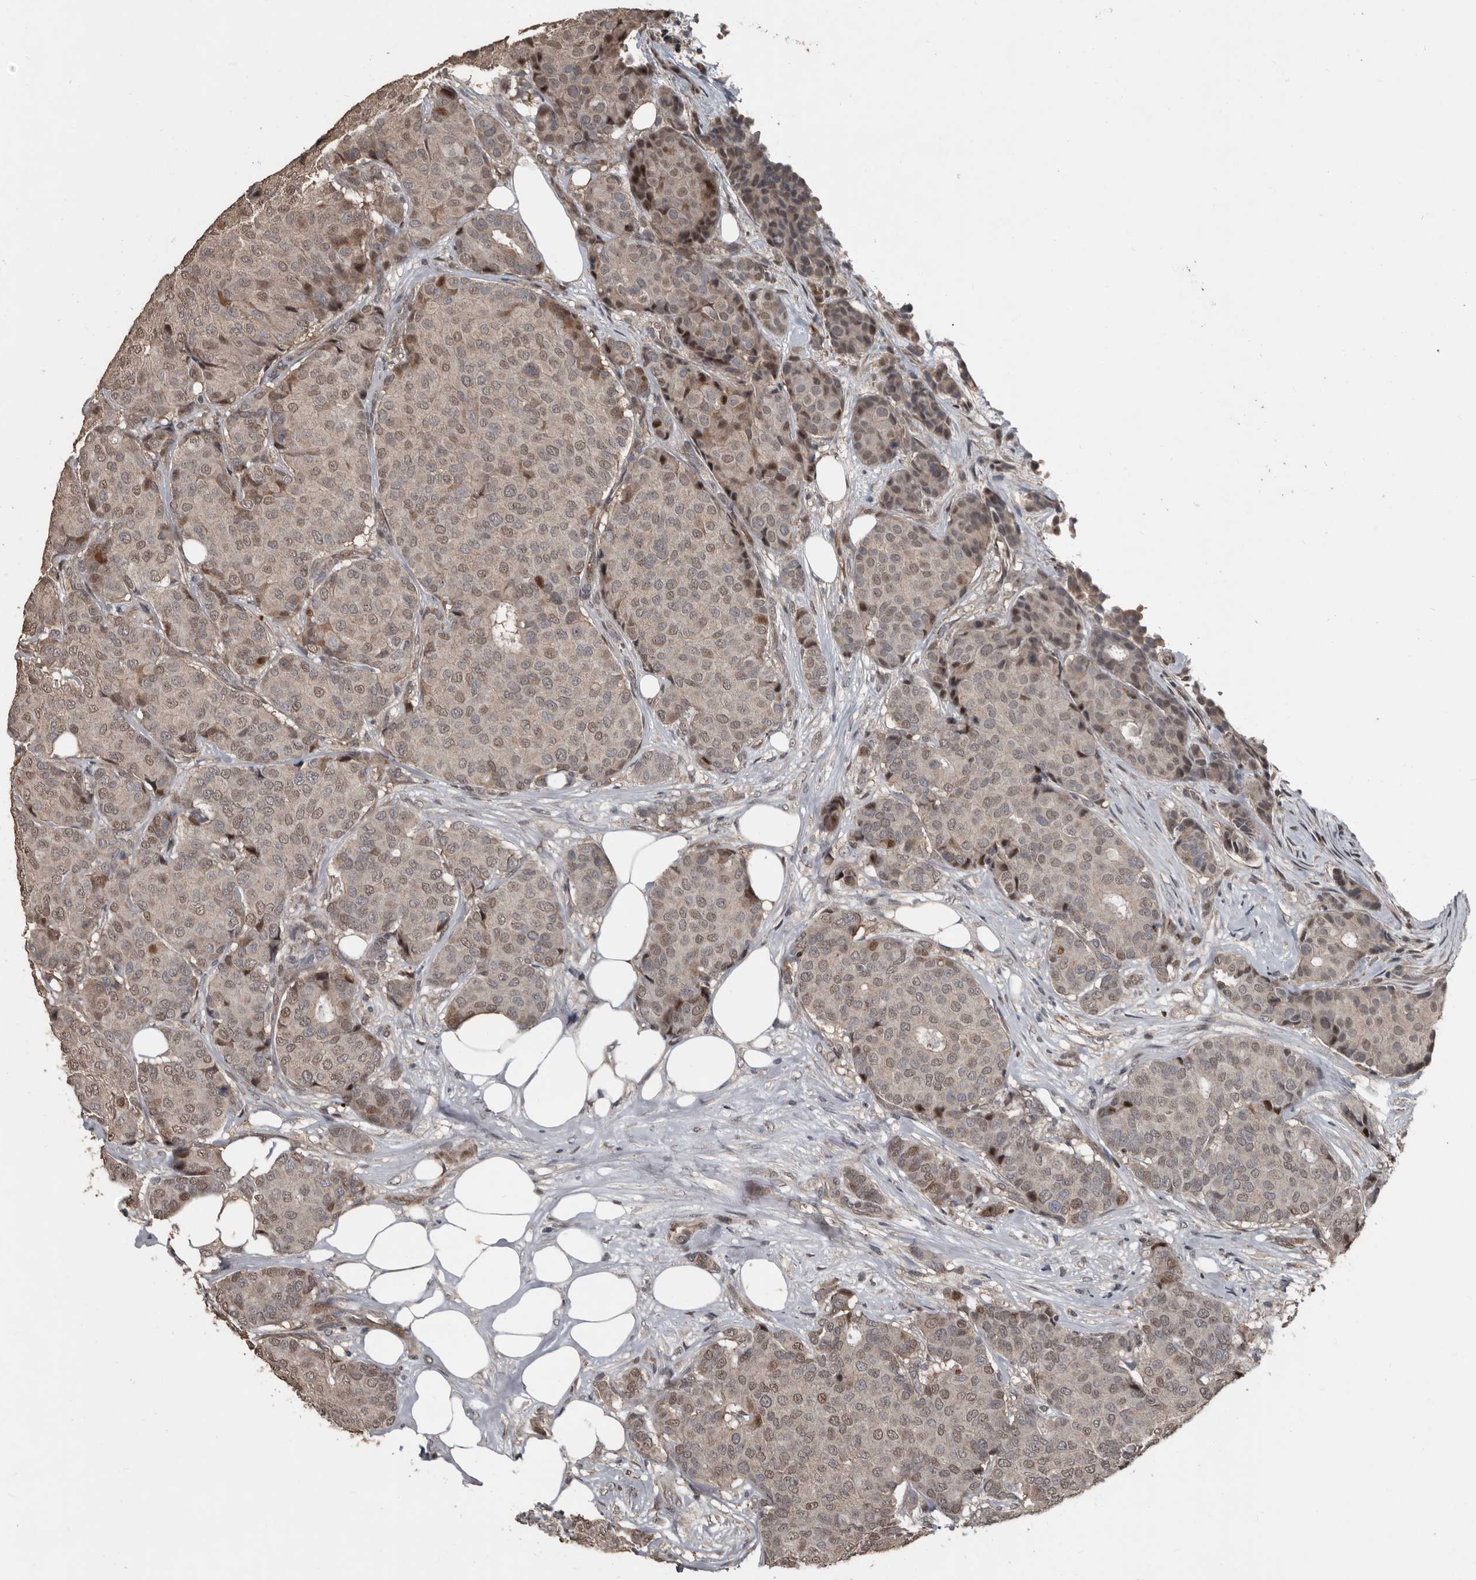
{"staining": {"intensity": "moderate", "quantity": "25%-75%", "location": "cytoplasmic/membranous,nuclear"}, "tissue": "breast cancer", "cell_type": "Tumor cells", "image_type": "cancer", "snomed": [{"axis": "morphology", "description": "Duct carcinoma"}, {"axis": "topography", "description": "Breast"}], "caption": "DAB (3,3'-diaminobenzidine) immunohistochemical staining of human breast infiltrating ductal carcinoma reveals moderate cytoplasmic/membranous and nuclear protein staining in approximately 25%-75% of tumor cells. (Stains: DAB (3,3'-diaminobenzidine) in brown, nuclei in blue, Microscopy: brightfield microscopy at high magnification).", "gene": "FSBP", "patient": {"sex": "female", "age": 75}}